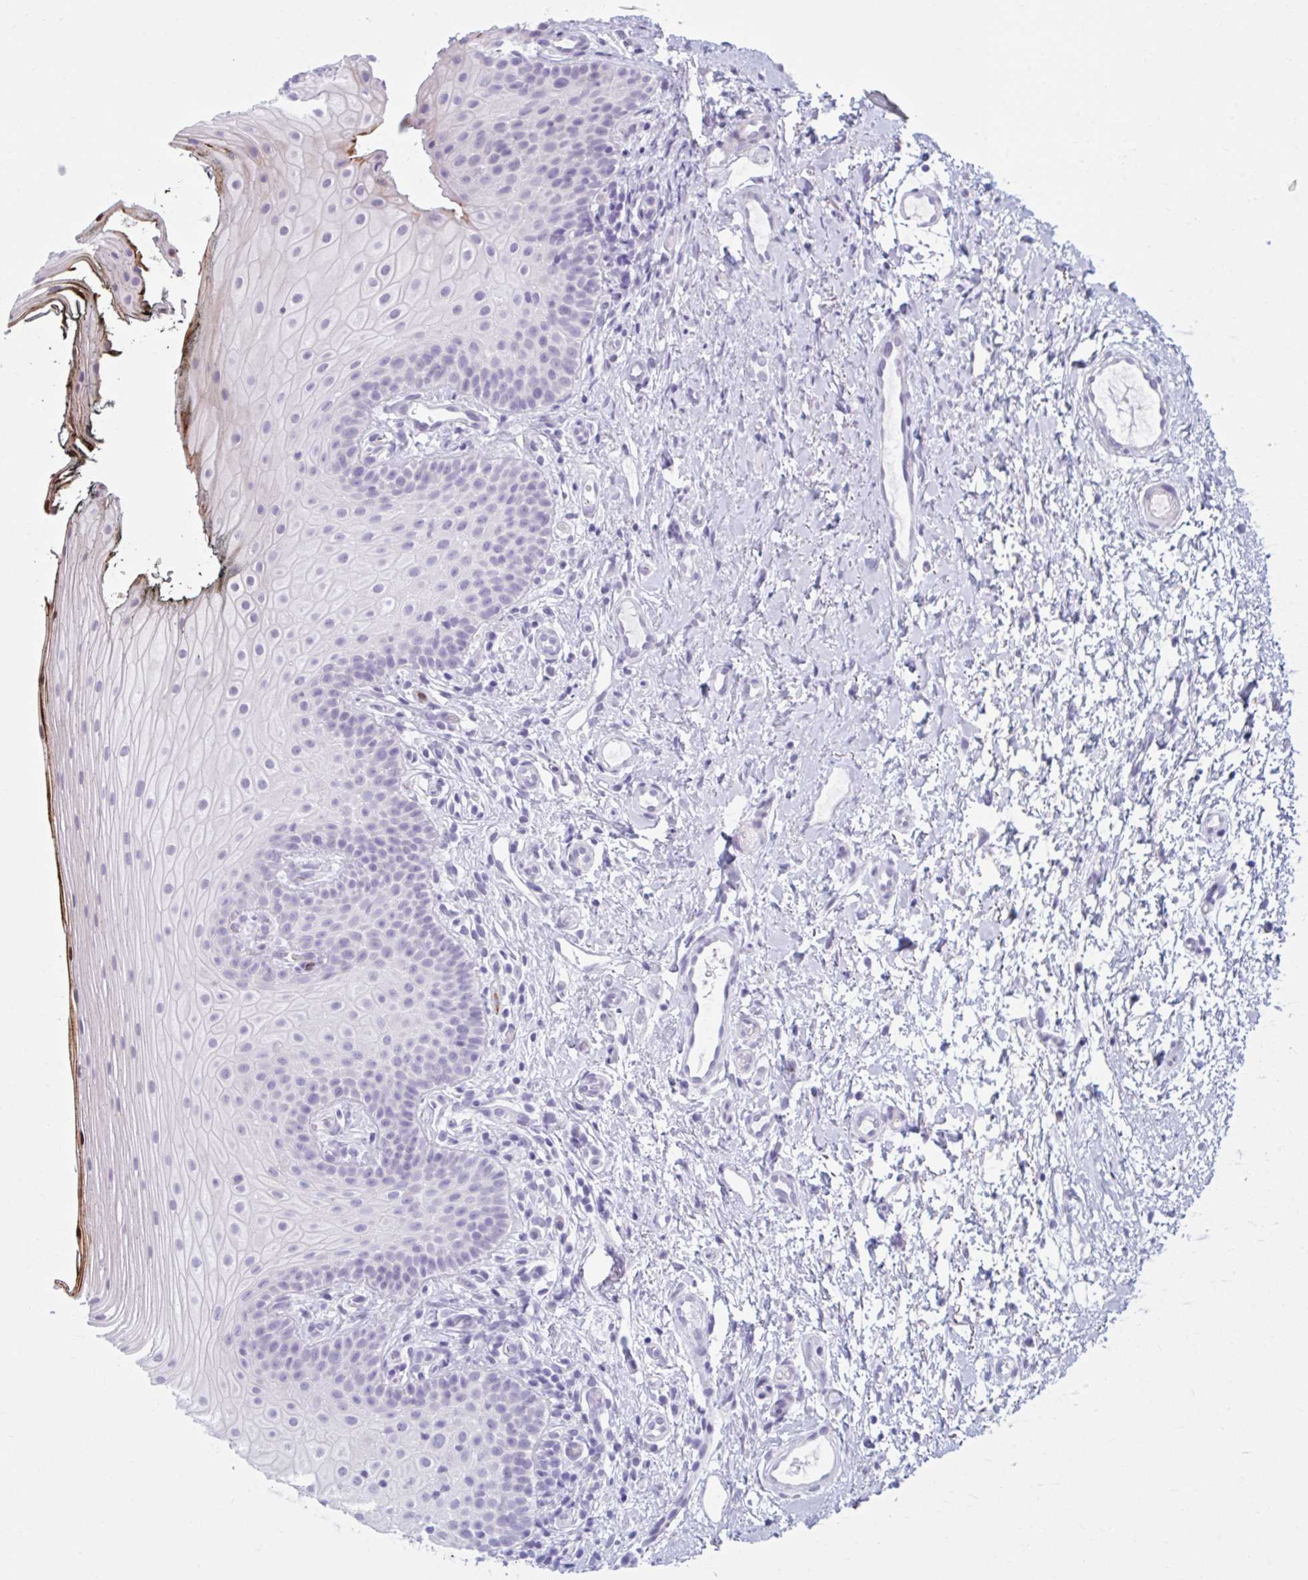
{"staining": {"intensity": "strong", "quantity": "<25%", "location": "cytoplasmic/membranous"}, "tissue": "oral mucosa", "cell_type": "Squamous epithelial cells", "image_type": "normal", "snomed": [{"axis": "morphology", "description": "Normal tissue, NOS"}, {"axis": "topography", "description": "Oral tissue"}], "caption": "Immunohistochemistry (IHC) staining of normal oral mucosa, which demonstrates medium levels of strong cytoplasmic/membranous staining in about <25% of squamous epithelial cells indicating strong cytoplasmic/membranous protein positivity. The staining was performed using DAB (3,3'-diaminobenzidine) (brown) for protein detection and nuclei were counterstained in hematoxylin (blue).", "gene": "CEP120", "patient": {"sex": "male", "age": 75}}